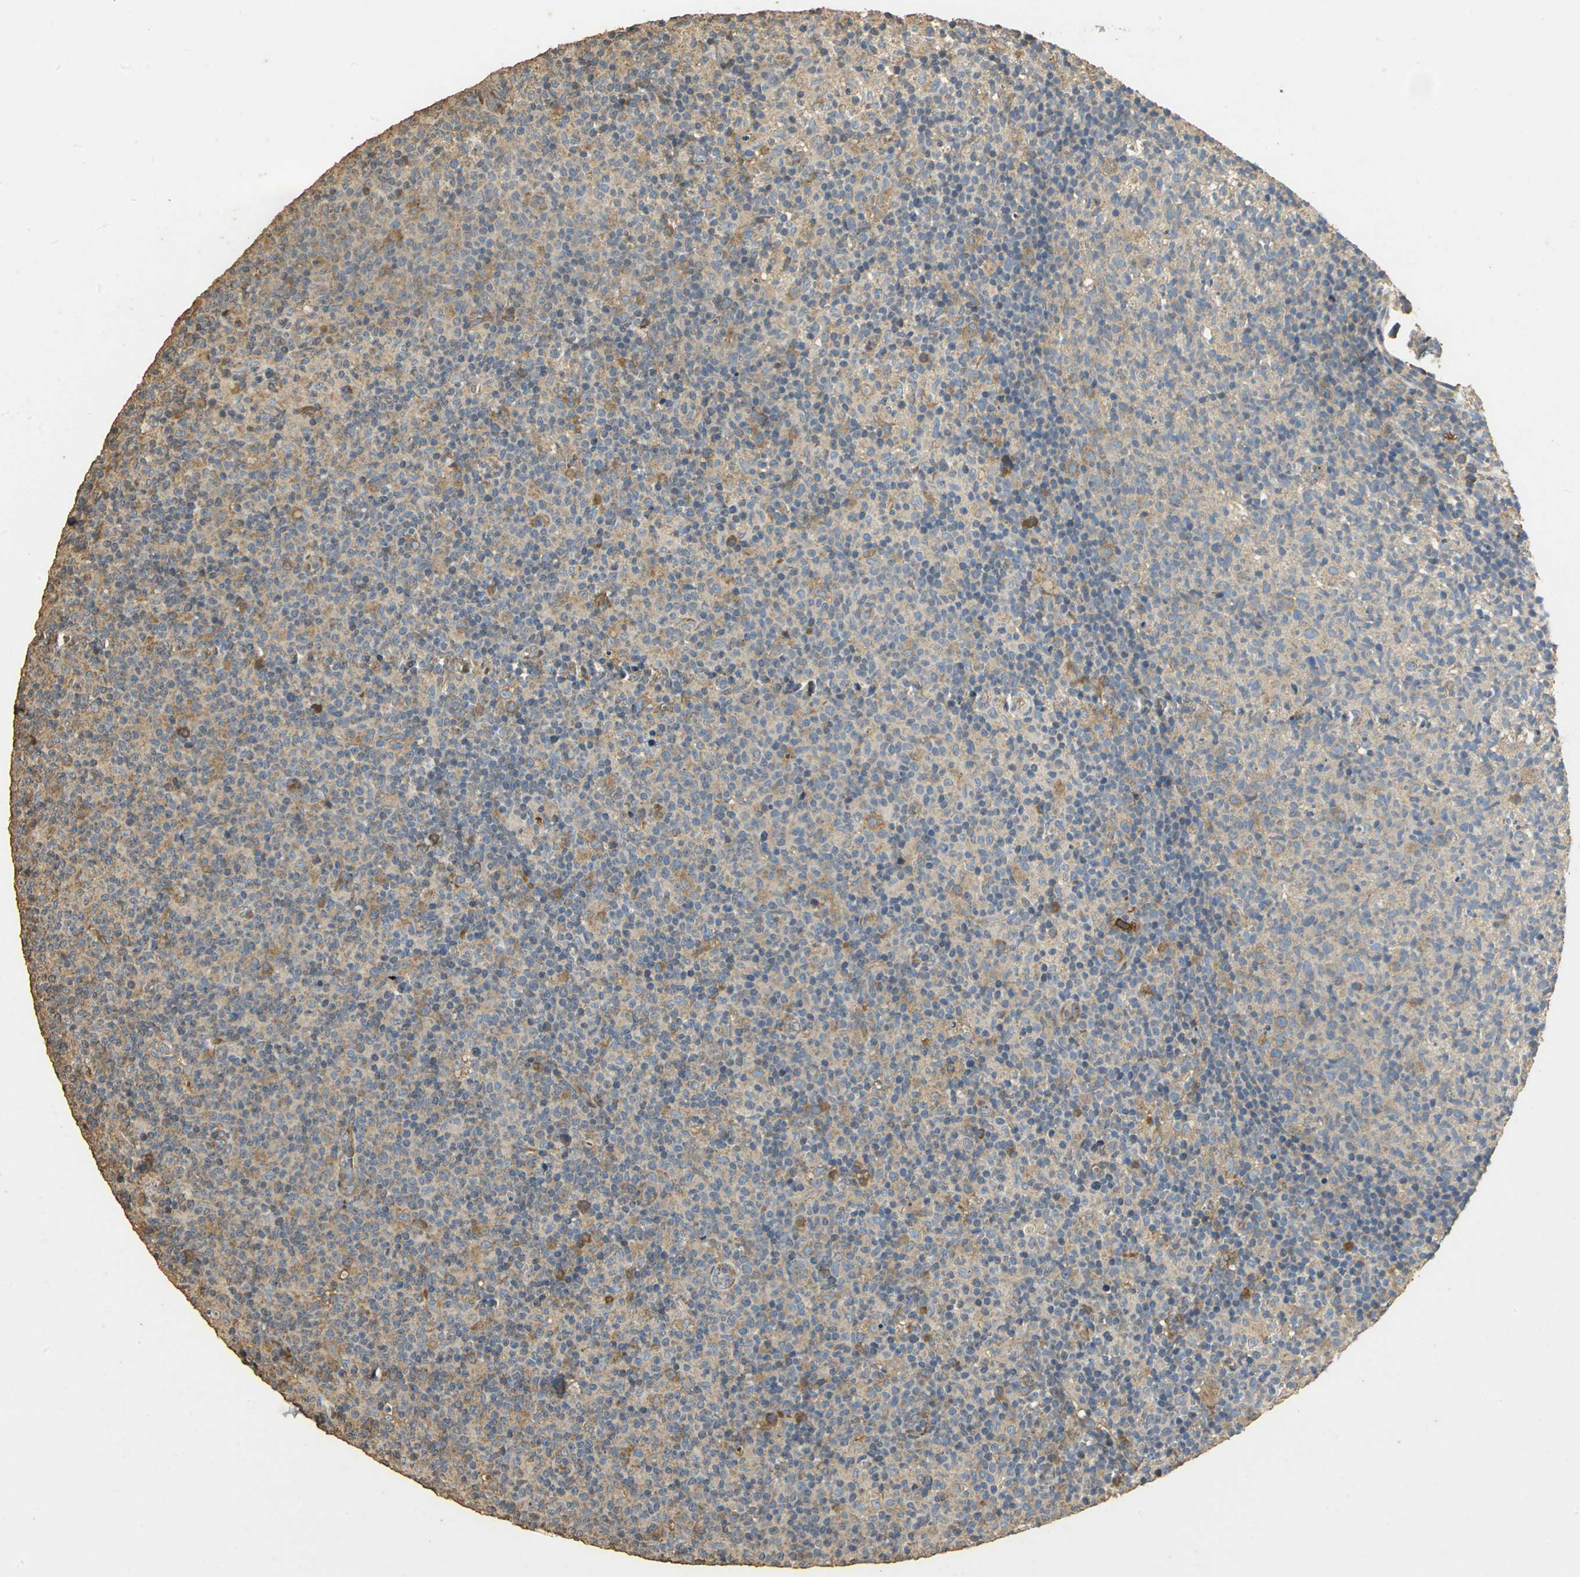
{"staining": {"intensity": "moderate", "quantity": "<25%", "location": "cytoplasmic/membranous"}, "tissue": "lymph node", "cell_type": "Germinal center cells", "image_type": "normal", "snomed": [{"axis": "morphology", "description": "Normal tissue, NOS"}, {"axis": "morphology", "description": "Inflammation, NOS"}, {"axis": "topography", "description": "Lymph node"}], "caption": "Immunohistochemistry (IHC) (DAB) staining of benign lymph node shows moderate cytoplasmic/membranous protein expression in about <25% of germinal center cells.", "gene": "ACSL4", "patient": {"sex": "male", "age": 55}}